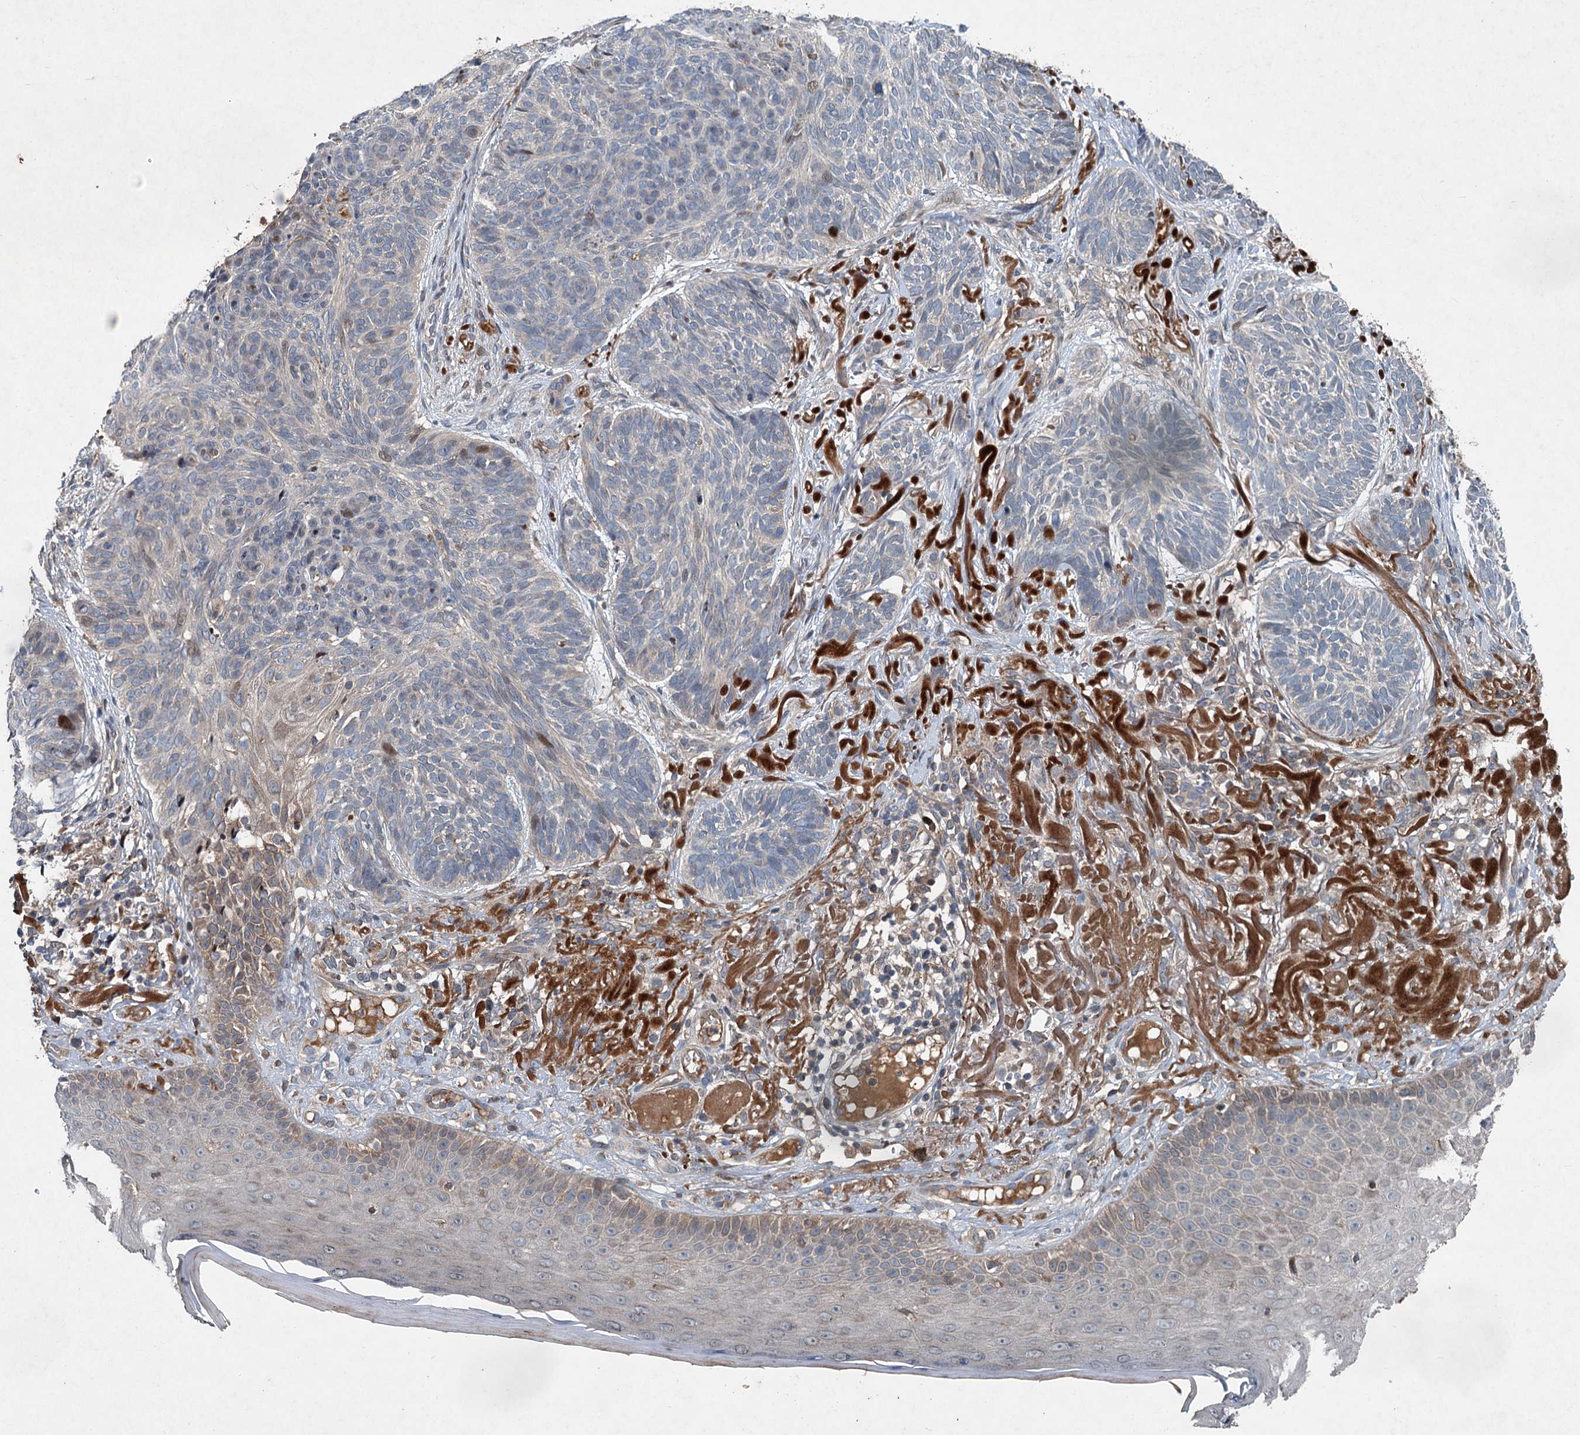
{"staining": {"intensity": "moderate", "quantity": "<25%", "location": "nuclear"}, "tissue": "skin cancer", "cell_type": "Tumor cells", "image_type": "cancer", "snomed": [{"axis": "morphology", "description": "Normal tissue, NOS"}, {"axis": "morphology", "description": "Basal cell carcinoma"}, {"axis": "topography", "description": "Skin"}], "caption": "Brown immunohistochemical staining in skin basal cell carcinoma shows moderate nuclear expression in approximately <25% of tumor cells.", "gene": "TAPBPL", "patient": {"sex": "male", "age": 66}}